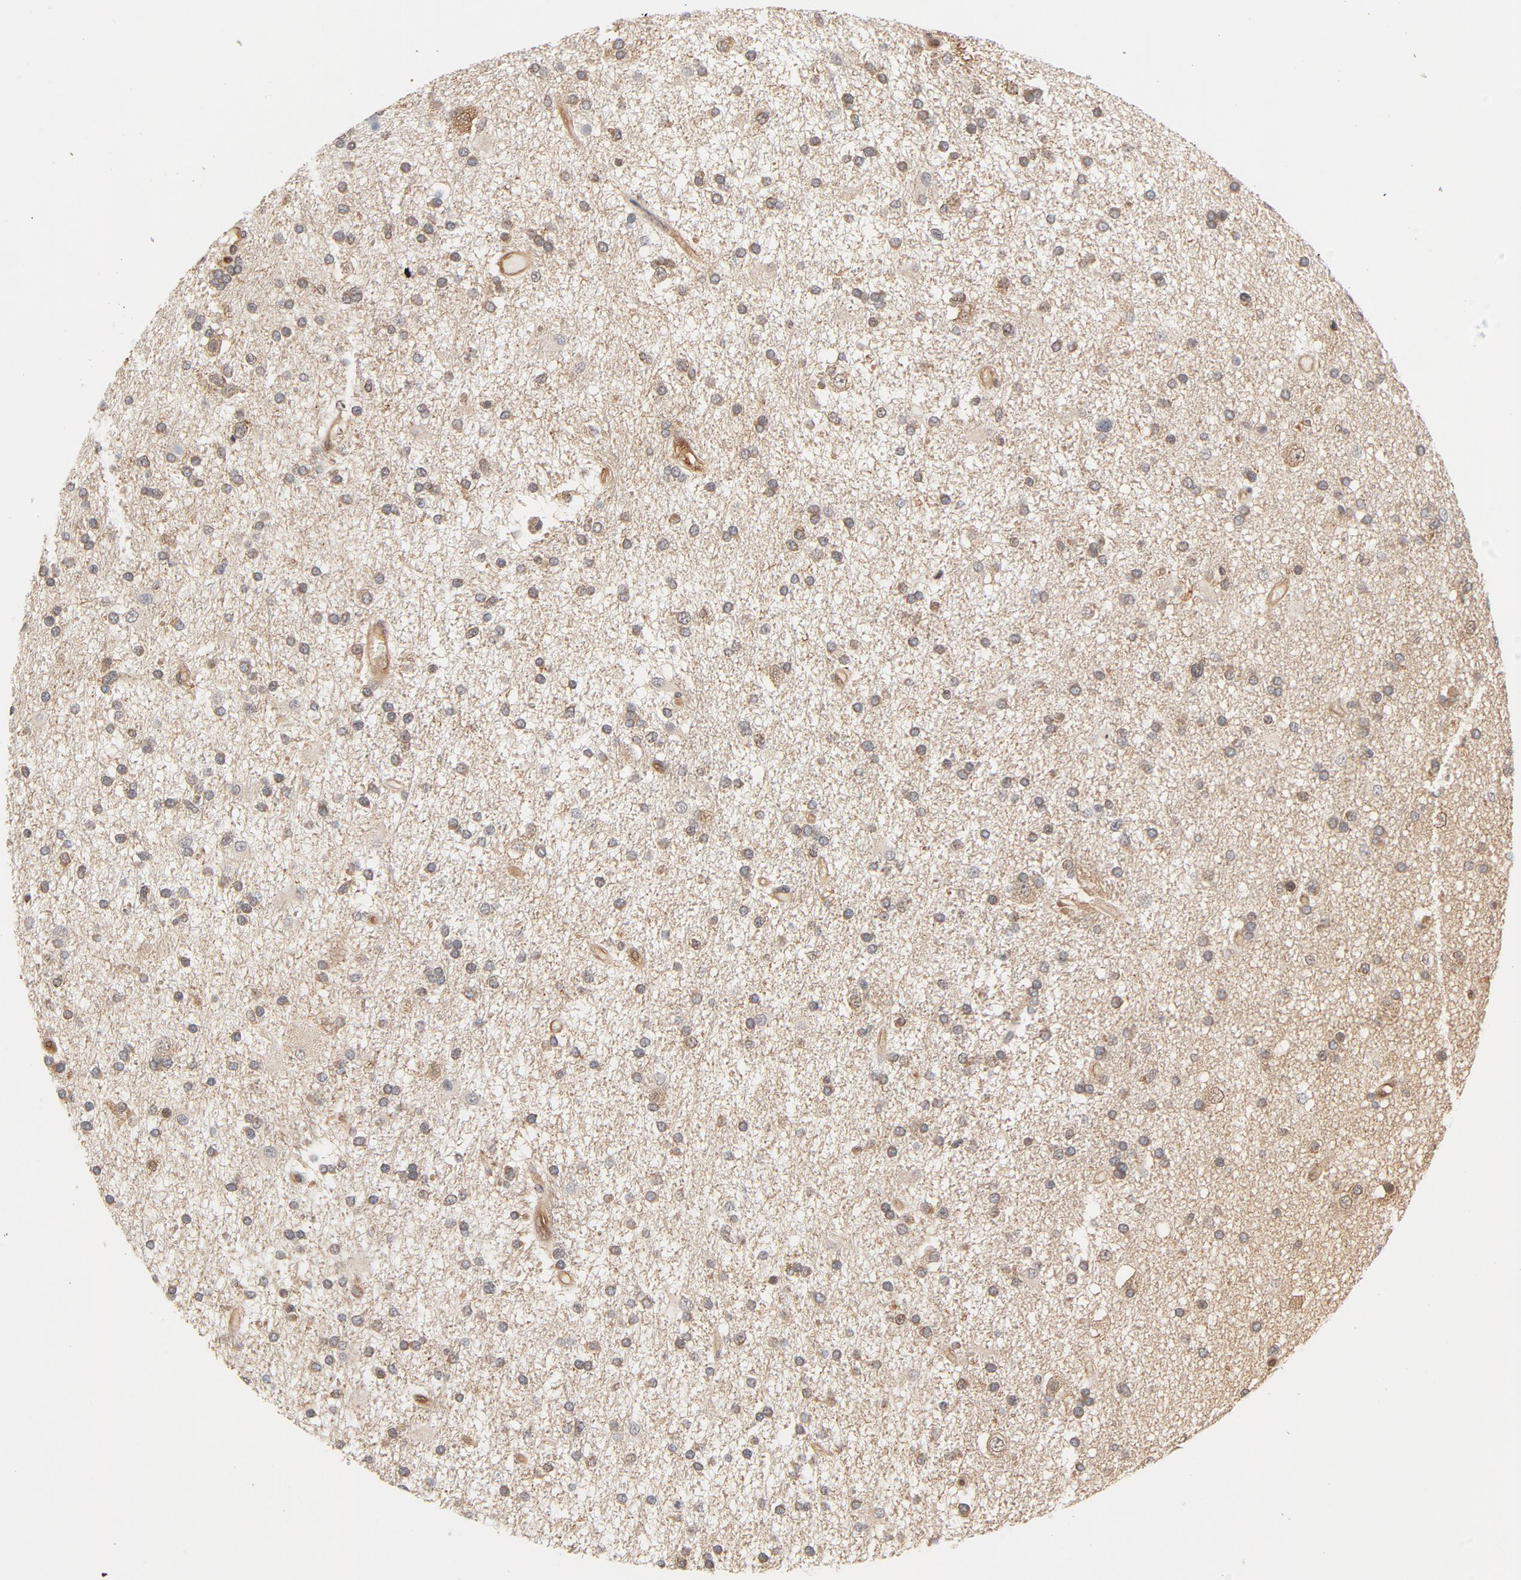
{"staining": {"intensity": "weak", "quantity": ">75%", "location": "cytoplasmic/membranous"}, "tissue": "glioma", "cell_type": "Tumor cells", "image_type": "cancer", "snomed": [{"axis": "morphology", "description": "Glioma, malignant, High grade"}, {"axis": "topography", "description": "Brain"}], "caption": "IHC photomicrograph of human glioma stained for a protein (brown), which exhibits low levels of weak cytoplasmic/membranous expression in approximately >75% of tumor cells.", "gene": "CDC37", "patient": {"sex": "male", "age": 33}}